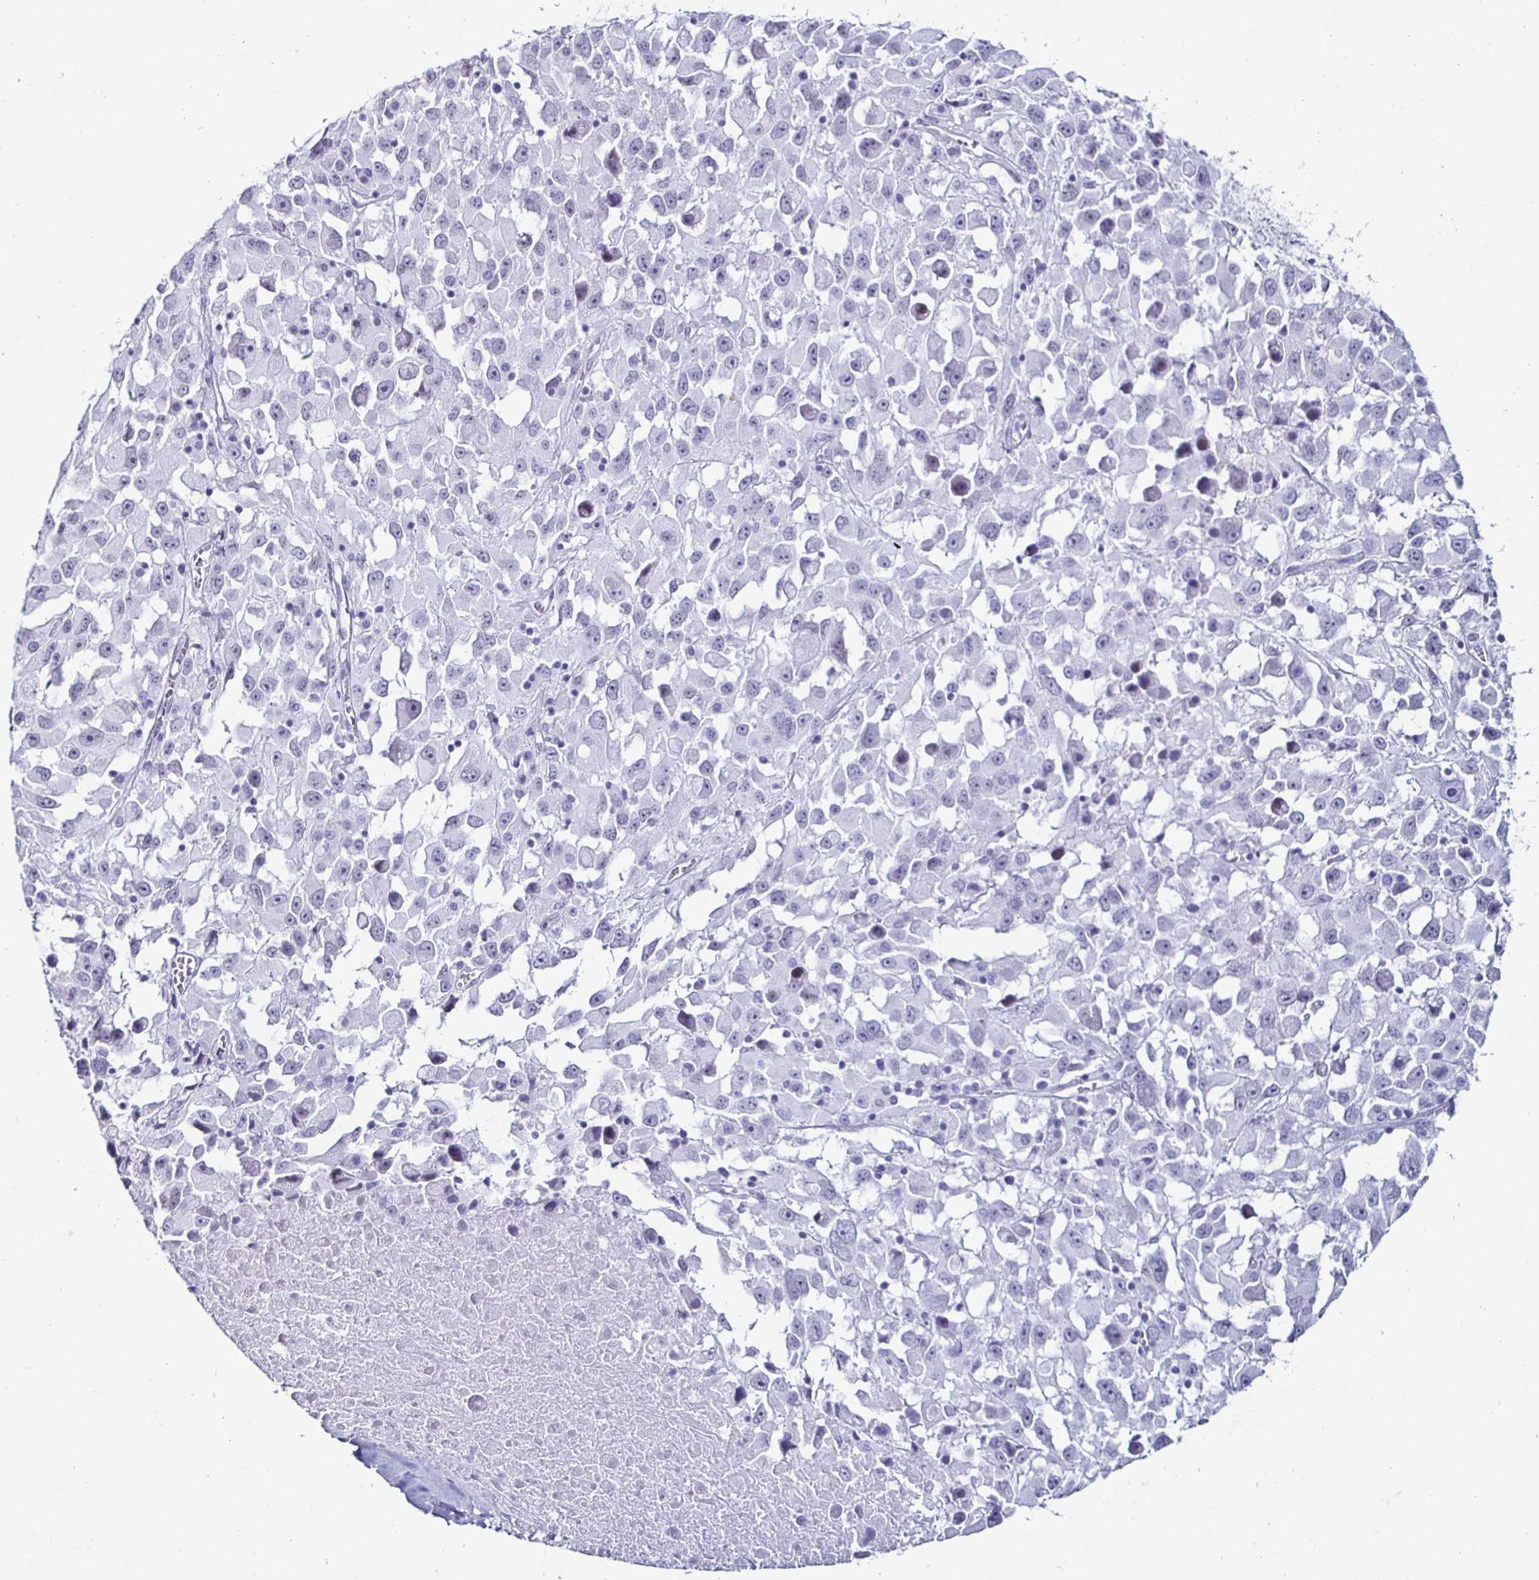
{"staining": {"intensity": "negative", "quantity": "none", "location": "none"}, "tissue": "melanoma", "cell_type": "Tumor cells", "image_type": "cancer", "snomed": [{"axis": "morphology", "description": "Malignant melanoma, Metastatic site"}, {"axis": "topography", "description": "Soft tissue"}], "caption": "The photomicrograph exhibits no staining of tumor cells in malignant melanoma (metastatic site).", "gene": "KRT4", "patient": {"sex": "male", "age": 50}}